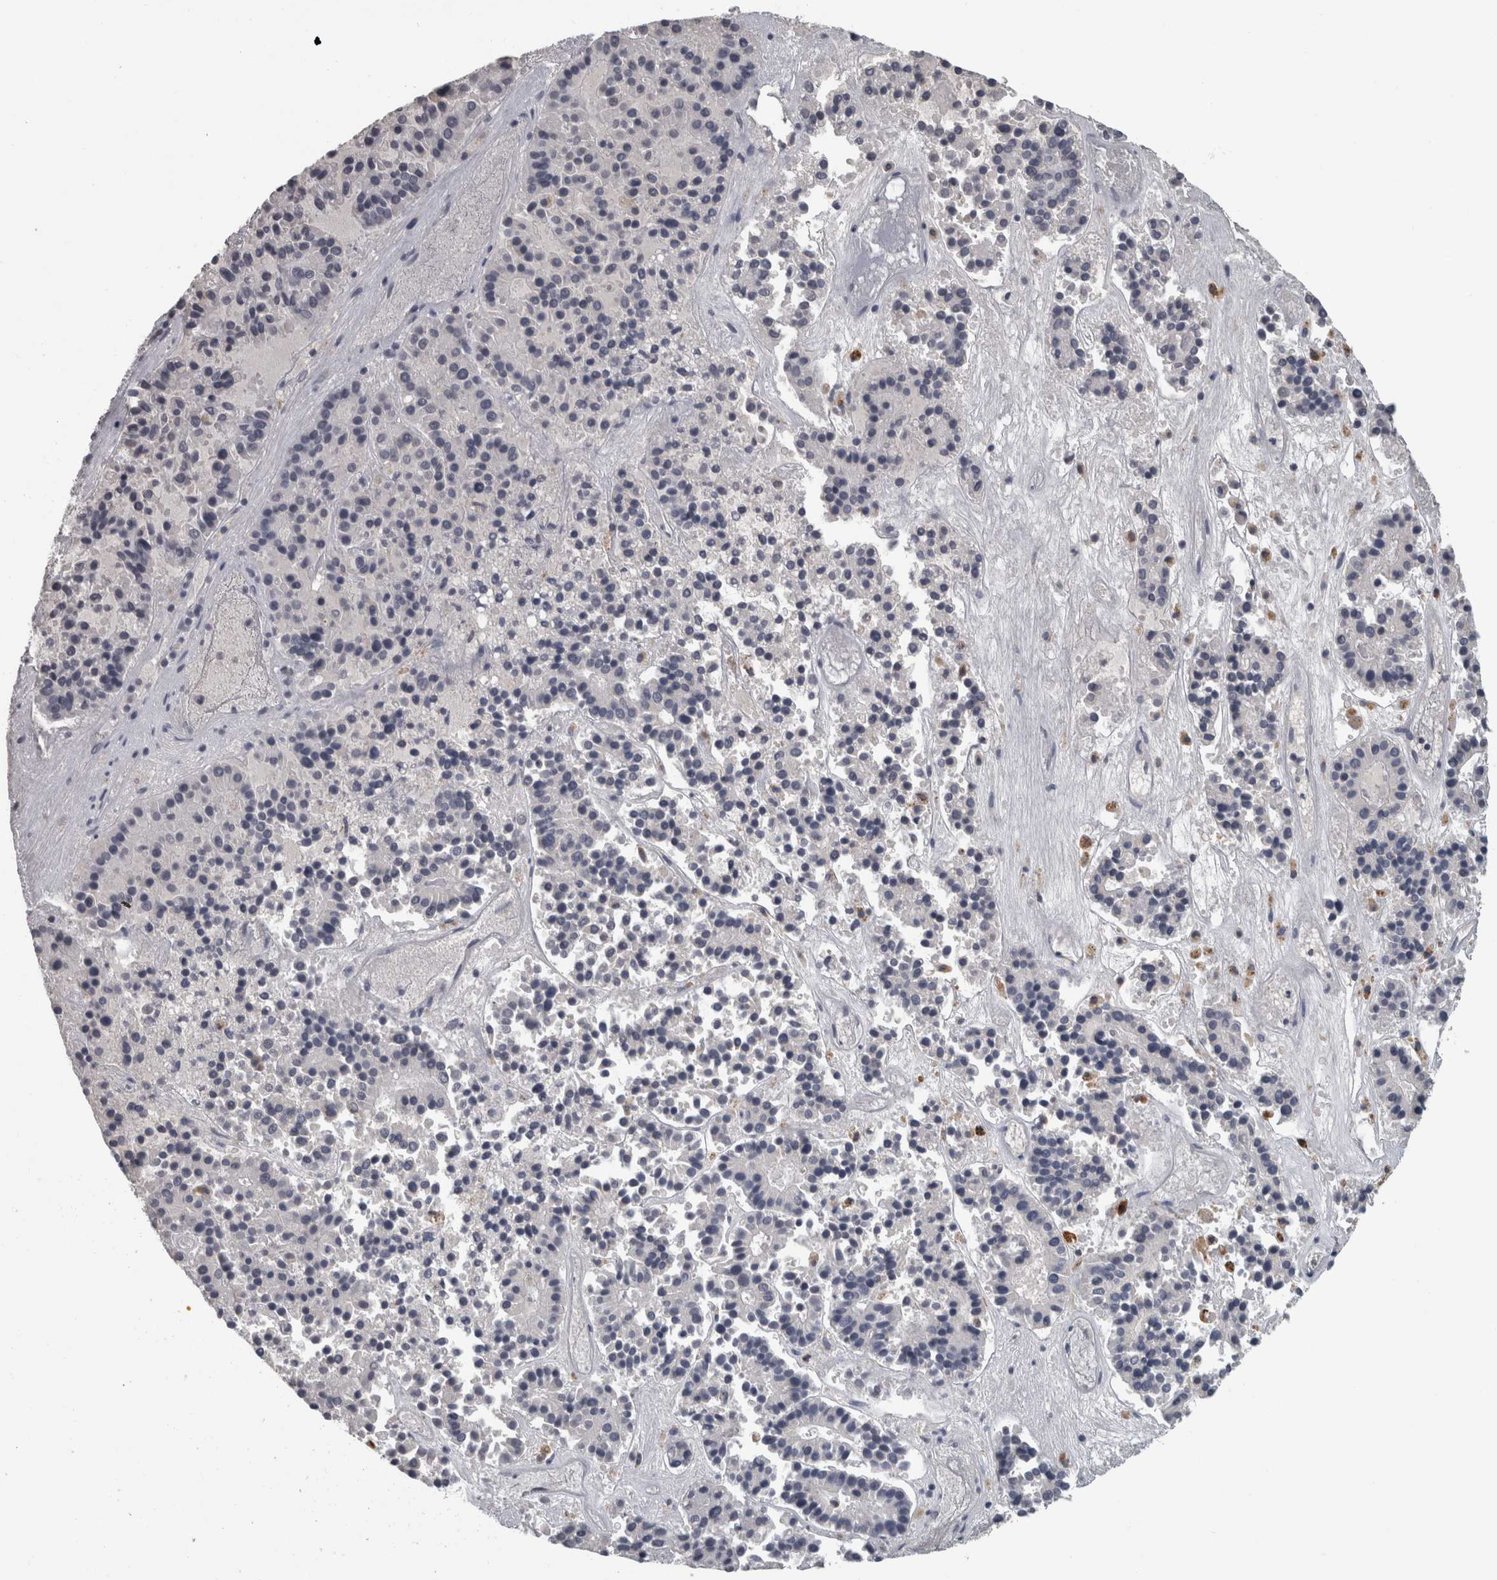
{"staining": {"intensity": "negative", "quantity": "none", "location": "none"}, "tissue": "pancreatic cancer", "cell_type": "Tumor cells", "image_type": "cancer", "snomed": [{"axis": "morphology", "description": "Adenocarcinoma, NOS"}, {"axis": "topography", "description": "Pancreas"}], "caption": "Pancreatic cancer was stained to show a protein in brown. There is no significant positivity in tumor cells.", "gene": "NAAA", "patient": {"sex": "male", "age": 50}}